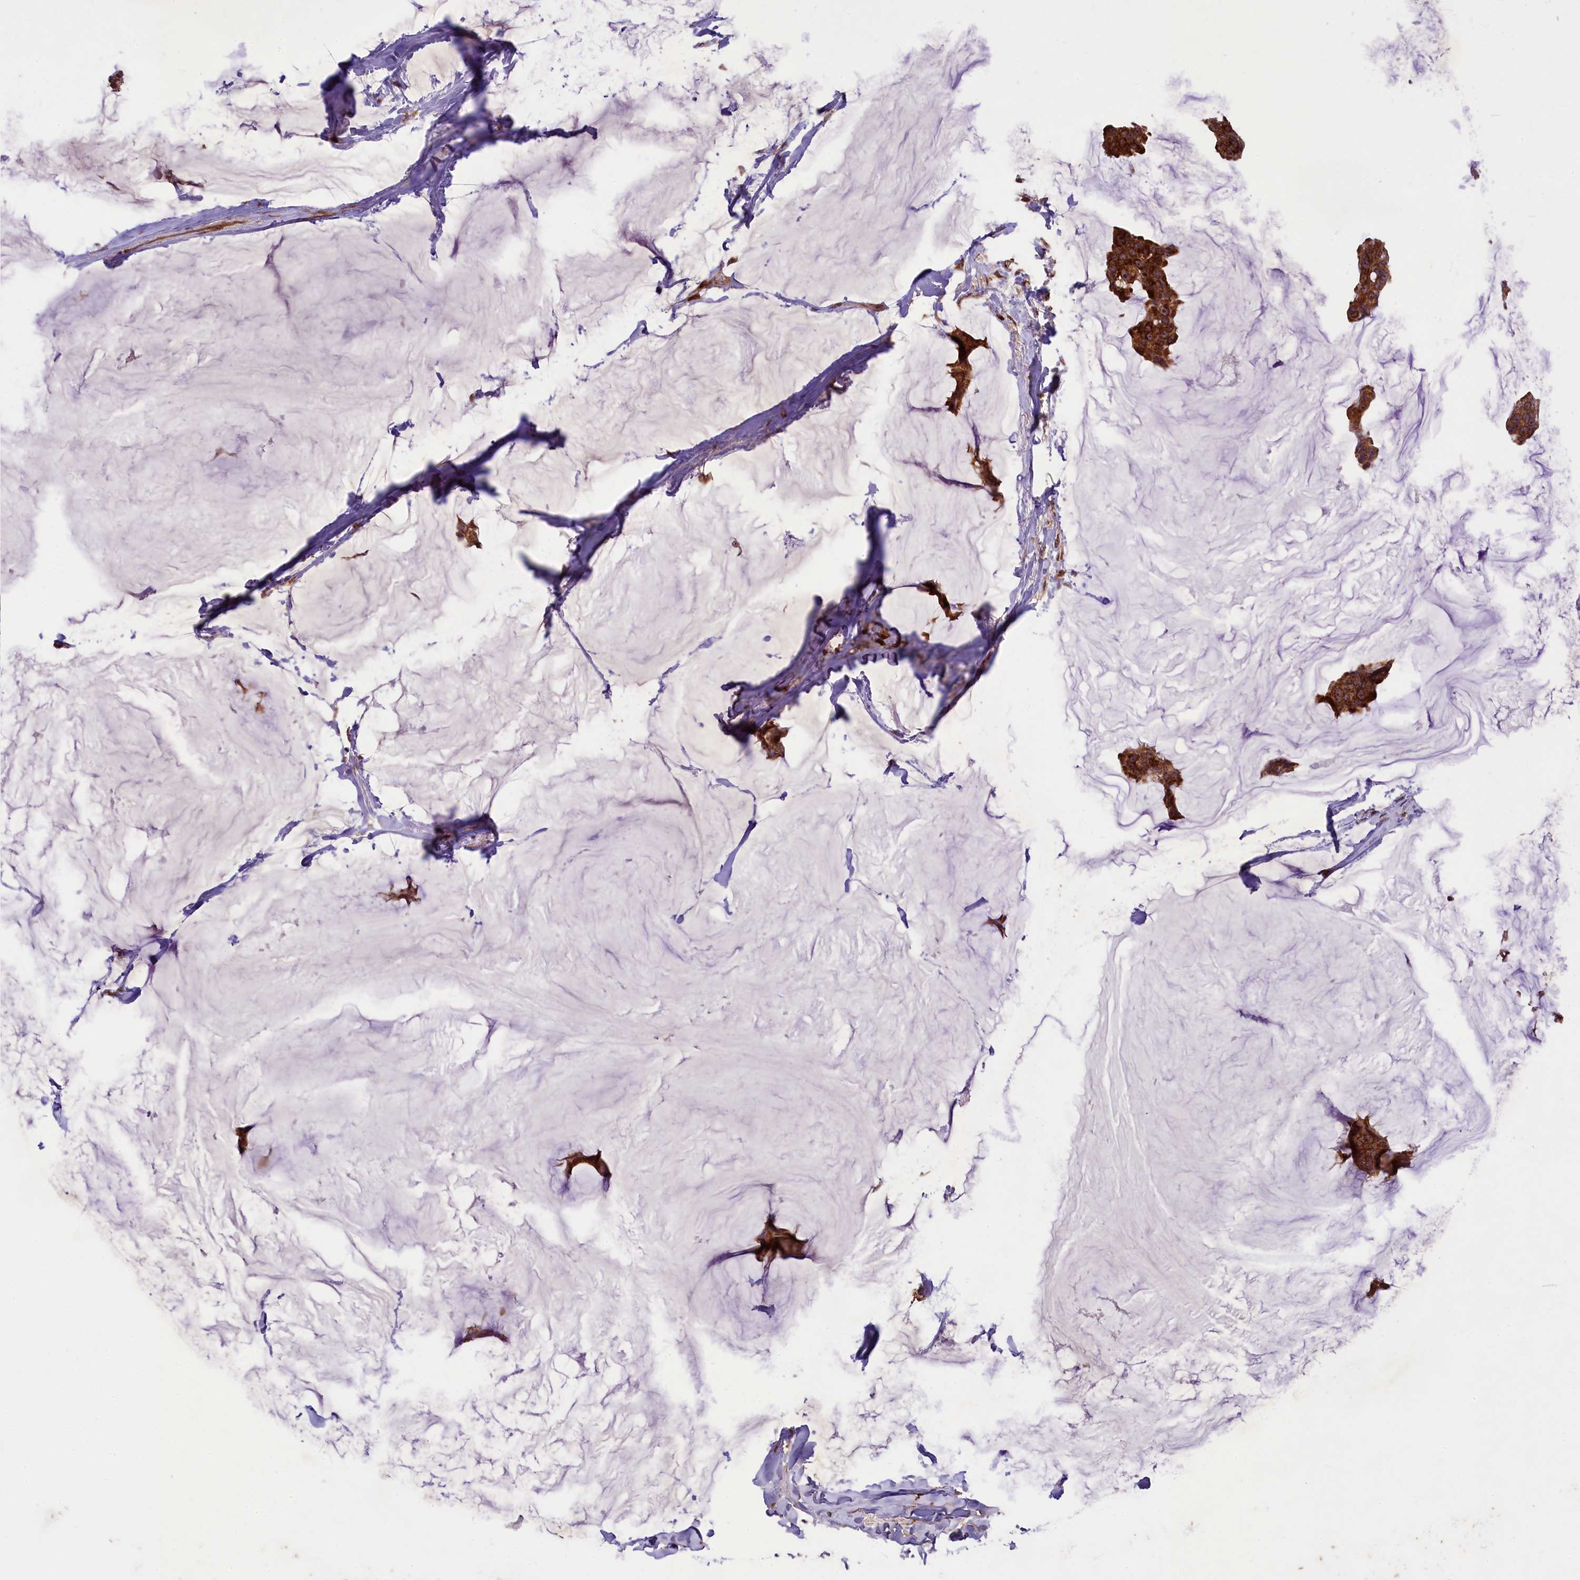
{"staining": {"intensity": "moderate", "quantity": ">75%", "location": "cytoplasmic/membranous"}, "tissue": "breast cancer", "cell_type": "Tumor cells", "image_type": "cancer", "snomed": [{"axis": "morphology", "description": "Duct carcinoma"}, {"axis": "topography", "description": "Breast"}], "caption": "About >75% of tumor cells in human breast cancer (intraductal carcinoma) exhibit moderate cytoplasmic/membranous protein positivity as visualized by brown immunohistochemical staining.", "gene": "LARP4", "patient": {"sex": "female", "age": 93}}